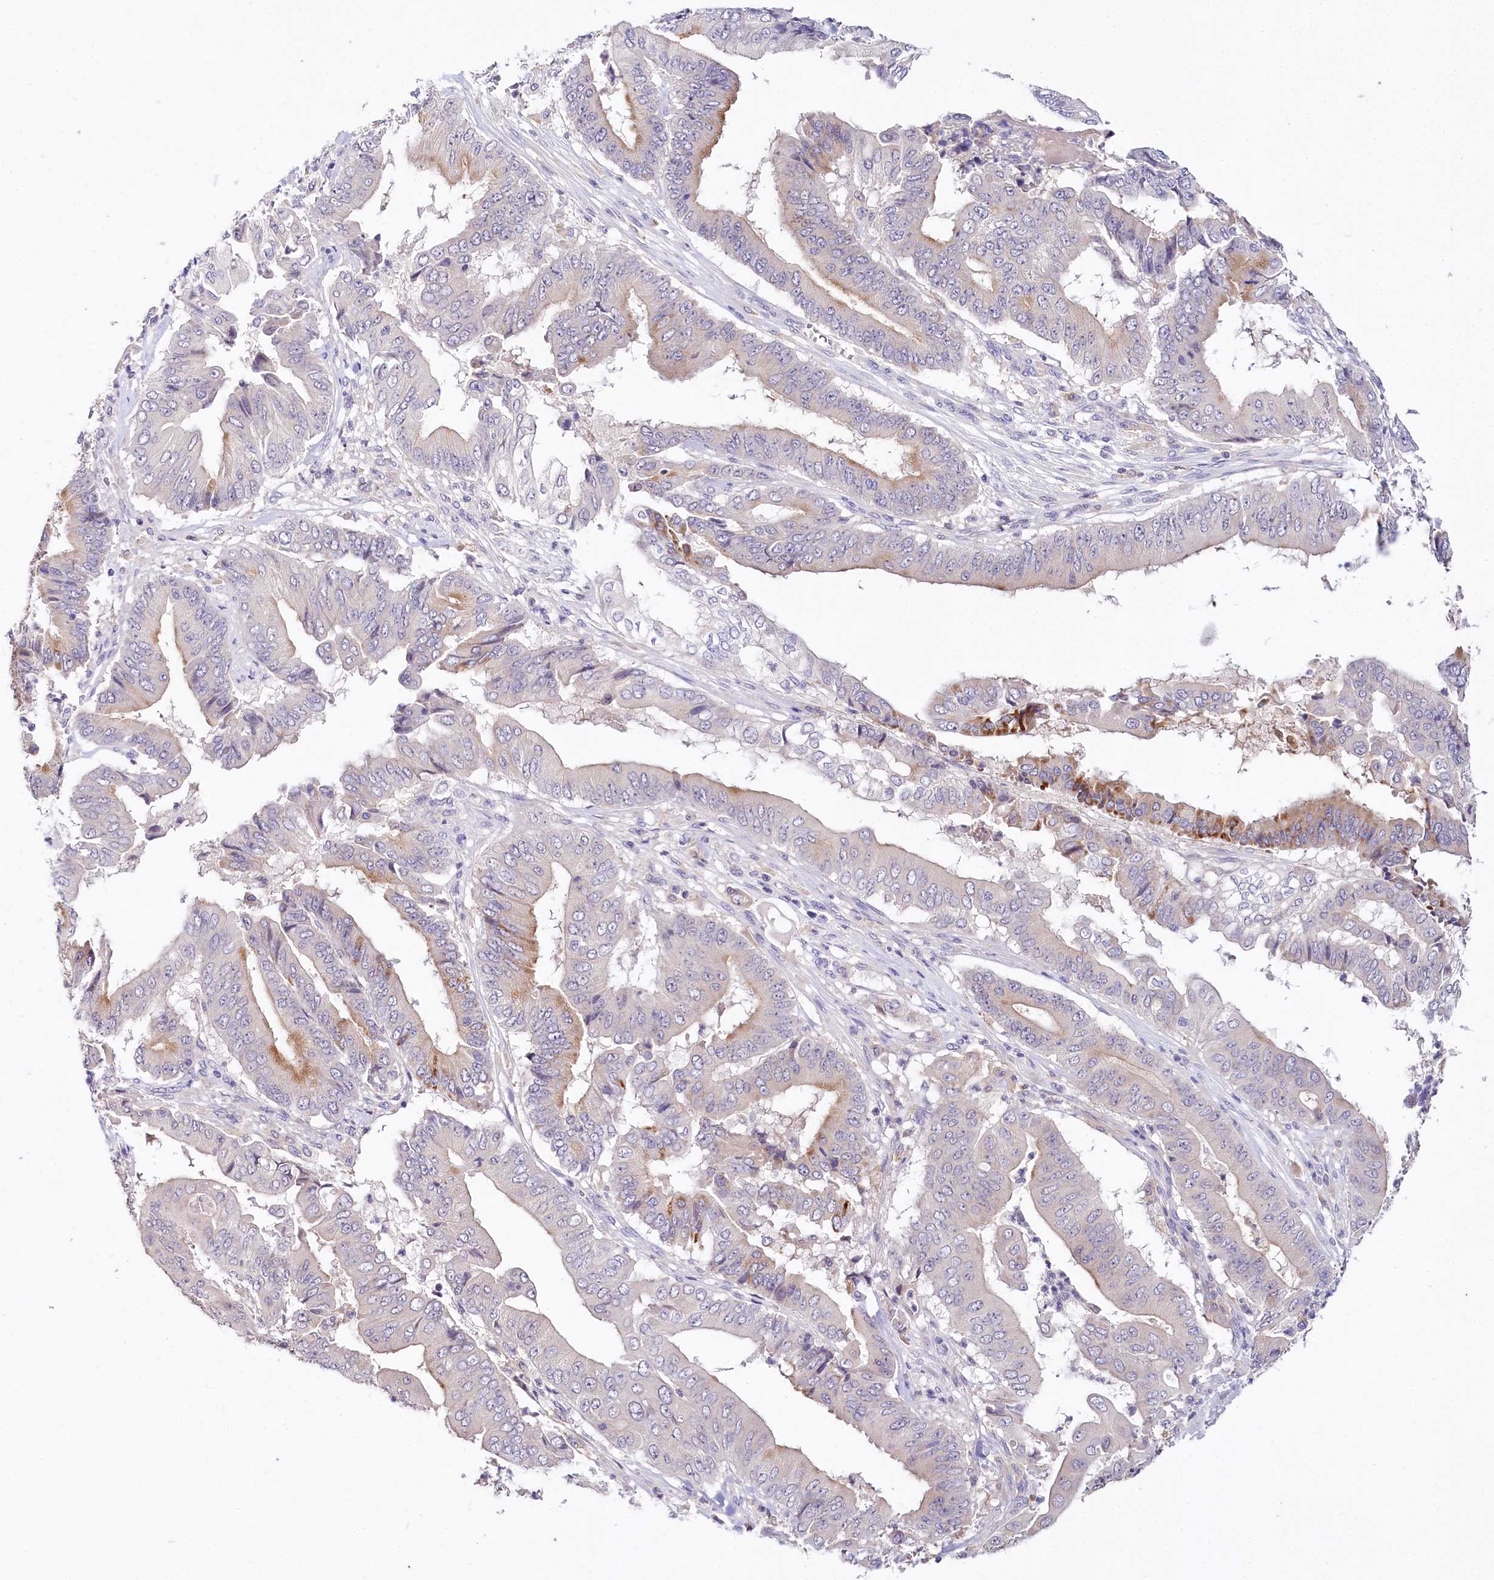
{"staining": {"intensity": "moderate", "quantity": "<25%", "location": "cytoplasmic/membranous"}, "tissue": "pancreatic cancer", "cell_type": "Tumor cells", "image_type": "cancer", "snomed": [{"axis": "morphology", "description": "Adenocarcinoma, NOS"}, {"axis": "topography", "description": "Pancreas"}], "caption": "Moderate cytoplasmic/membranous positivity is appreciated in approximately <25% of tumor cells in pancreatic cancer (adenocarcinoma). (Stains: DAB (3,3'-diaminobenzidine) in brown, nuclei in blue, Microscopy: brightfield microscopy at high magnification).", "gene": "DAPK1", "patient": {"sex": "female", "age": 77}}